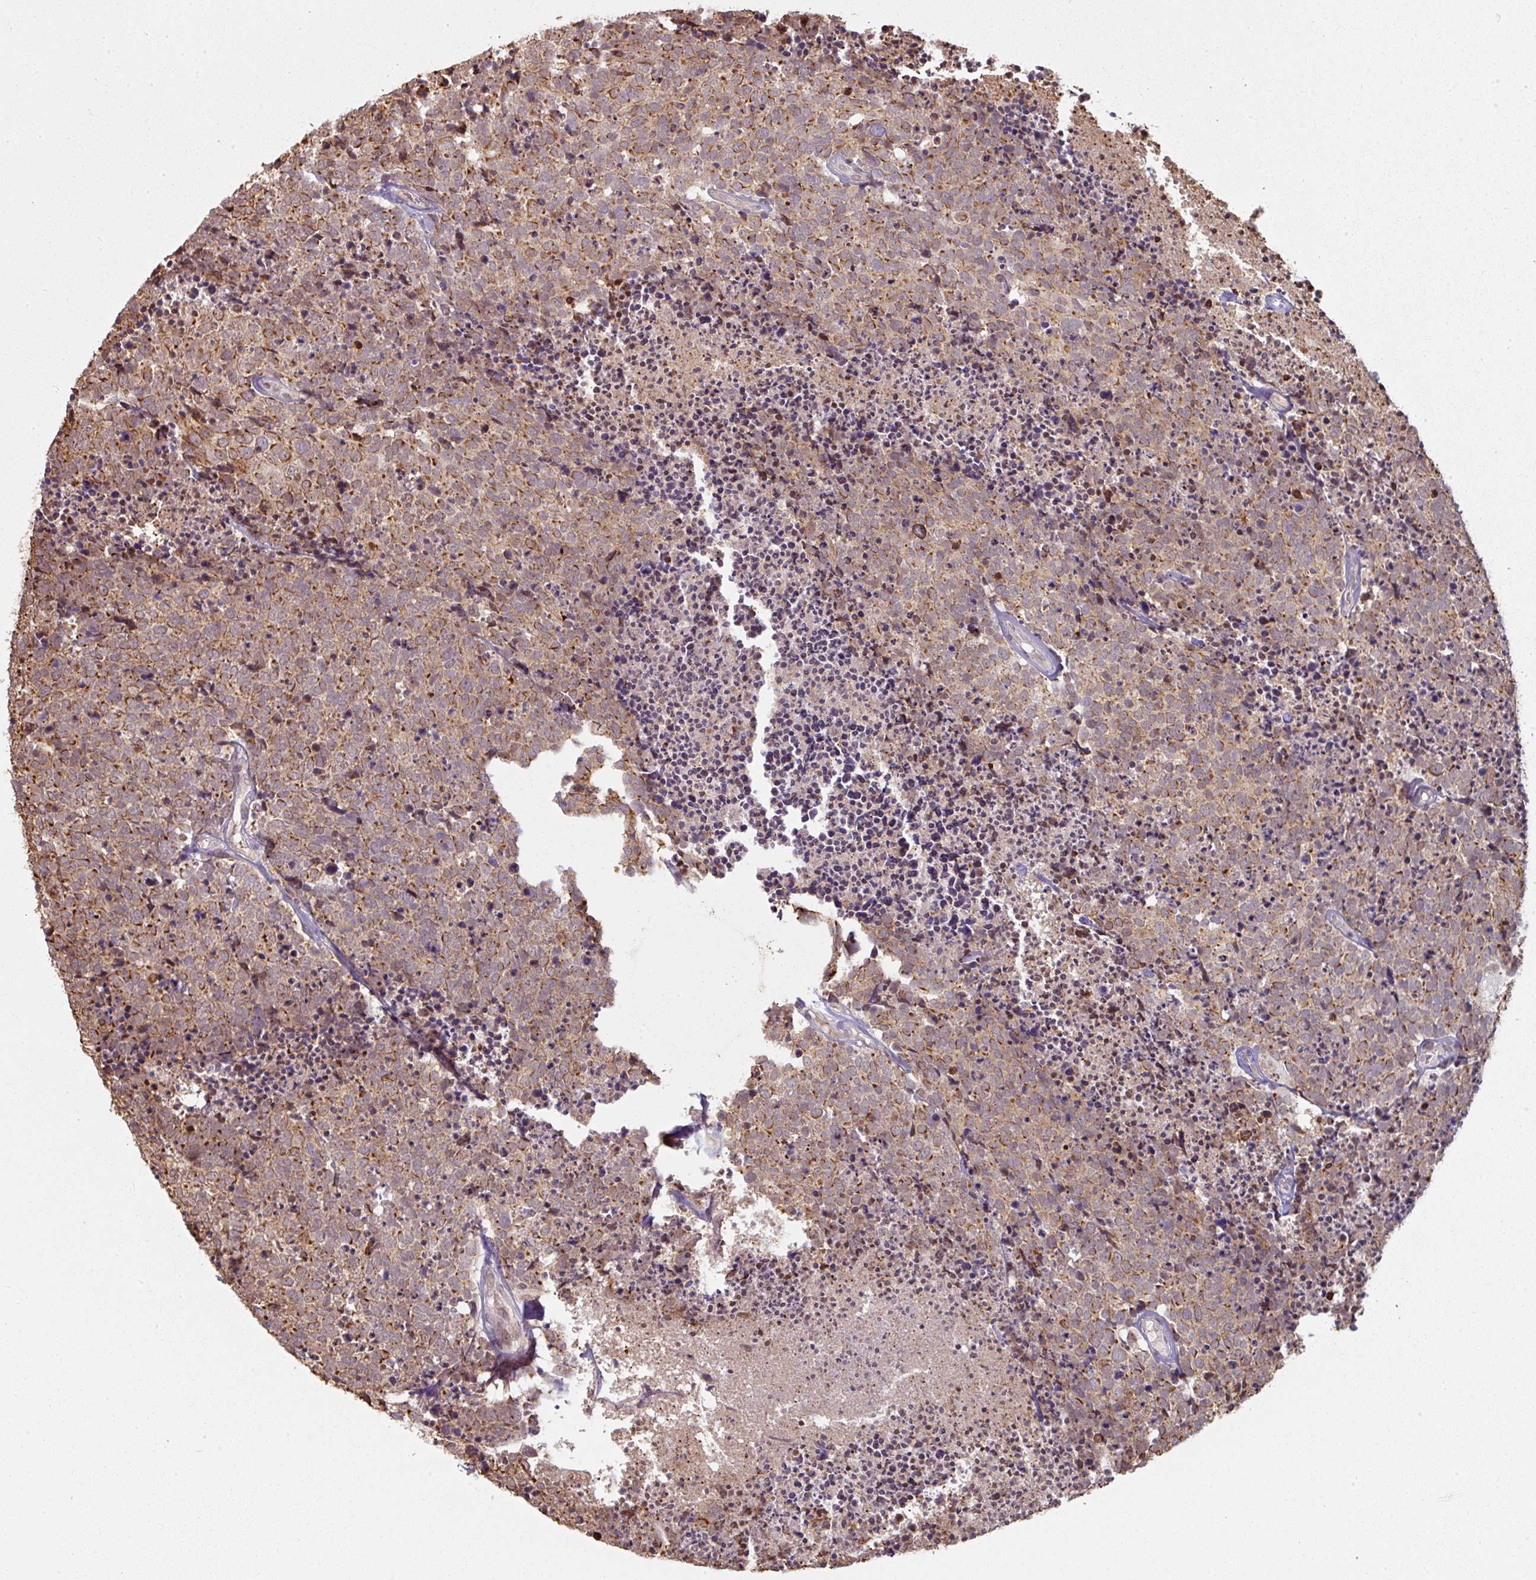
{"staining": {"intensity": "moderate", "quantity": ">75%", "location": "cytoplasmic/membranous"}, "tissue": "carcinoid", "cell_type": "Tumor cells", "image_type": "cancer", "snomed": [{"axis": "morphology", "description": "Carcinoid, malignant, NOS"}, {"axis": "topography", "description": "Skin"}], "caption": "Immunohistochemical staining of human carcinoid (malignant) reveals medium levels of moderate cytoplasmic/membranous expression in approximately >75% of tumor cells. (brown staining indicates protein expression, while blue staining denotes nuclei).", "gene": "GTF2H3", "patient": {"sex": "female", "age": 79}}